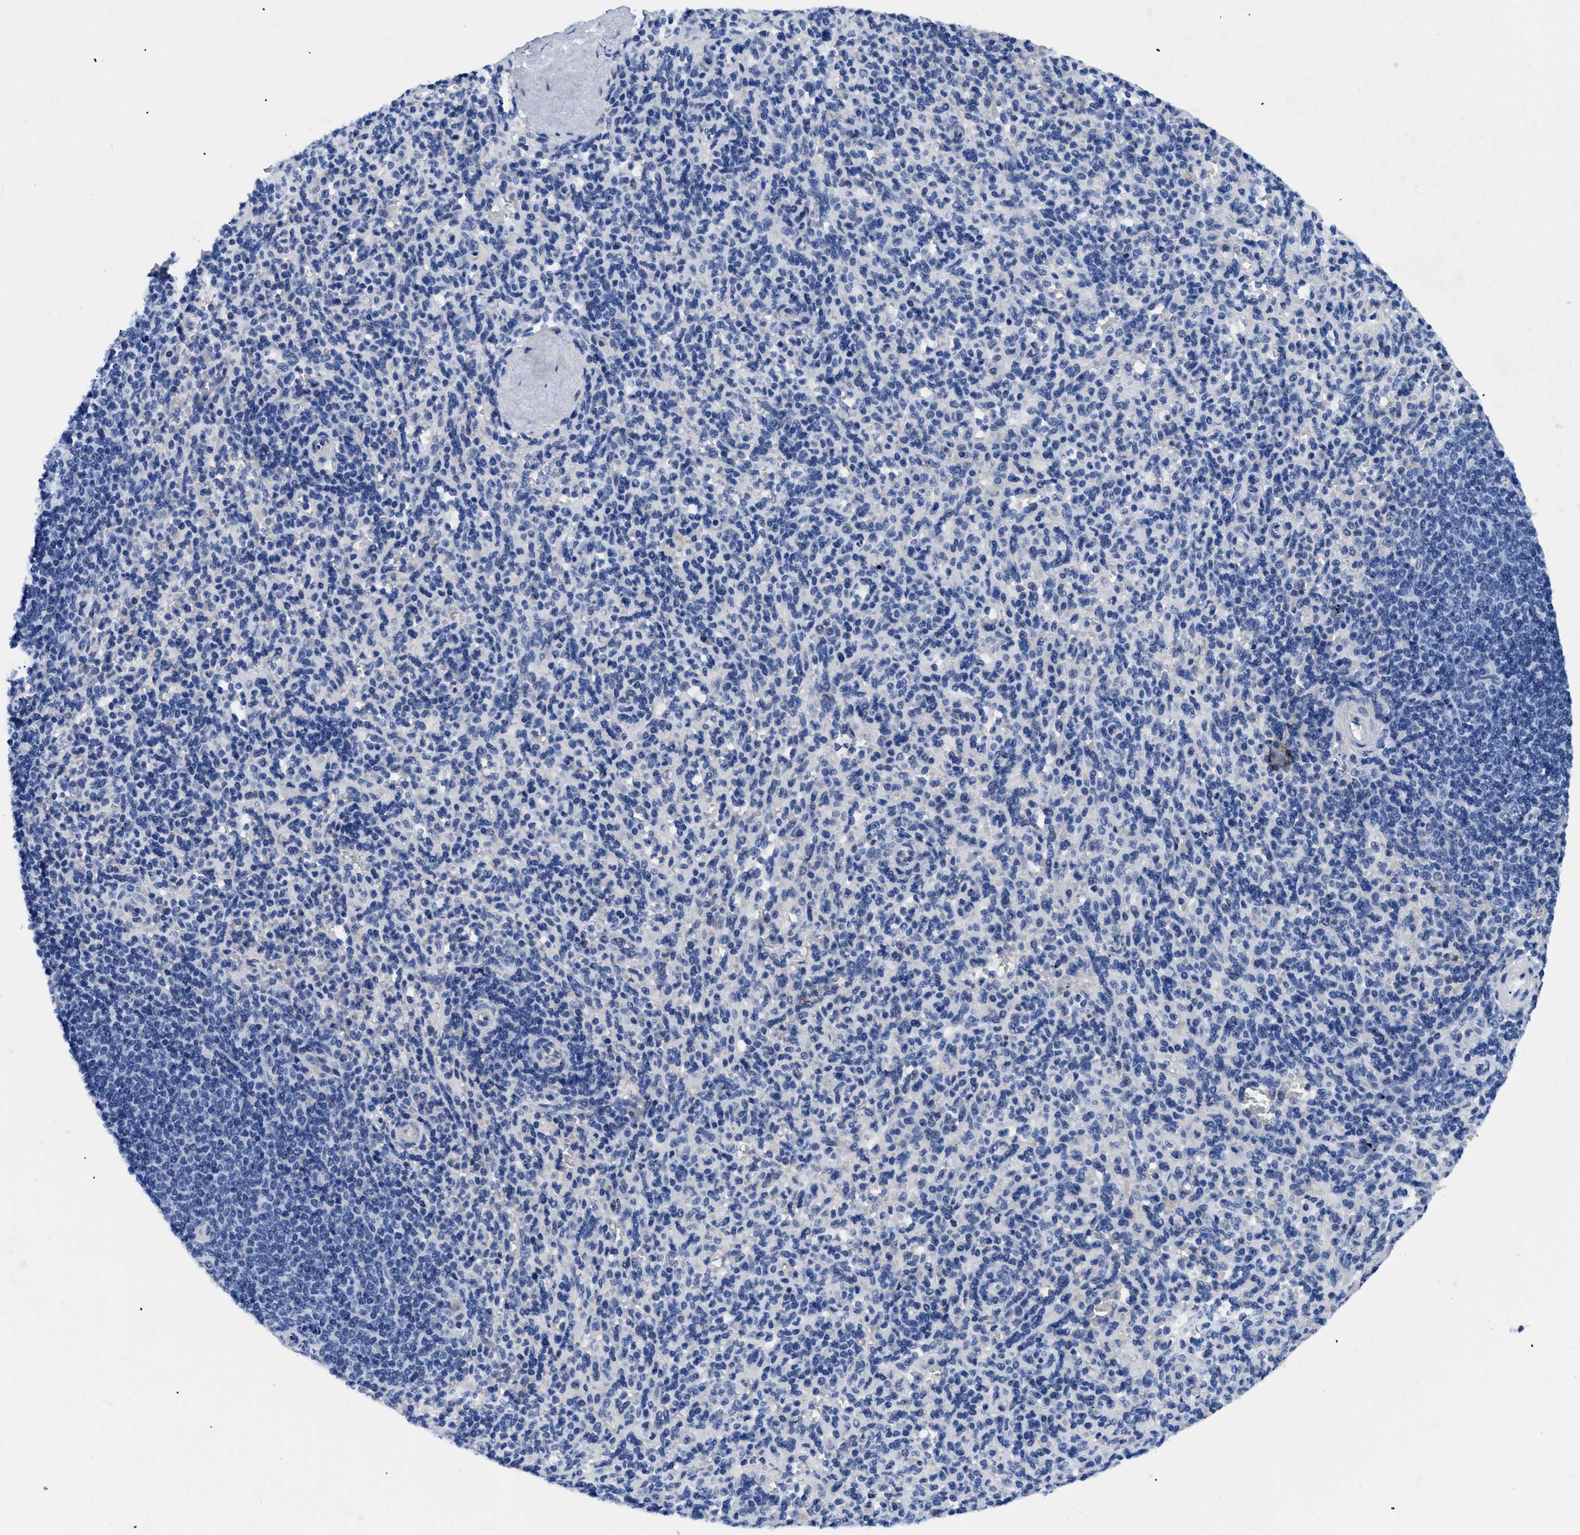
{"staining": {"intensity": "negative", "quantity": "none", "location": "none"}, "tissue": "spleen", "cell_type": "Cells in red pulp", "image_type": "normal", "snomed": [{"axis": "morphology", "description": "Normal tissue, NOS"}, {"axis": "topography", "description": "Spleen"}], "caption": "There is no significant positivity in cells in red pulp of spleen. (DAB IHC with hematoxylin counter stain).", "gene": "TMEM68", "patient": {"sex": "male", "age": 36}}